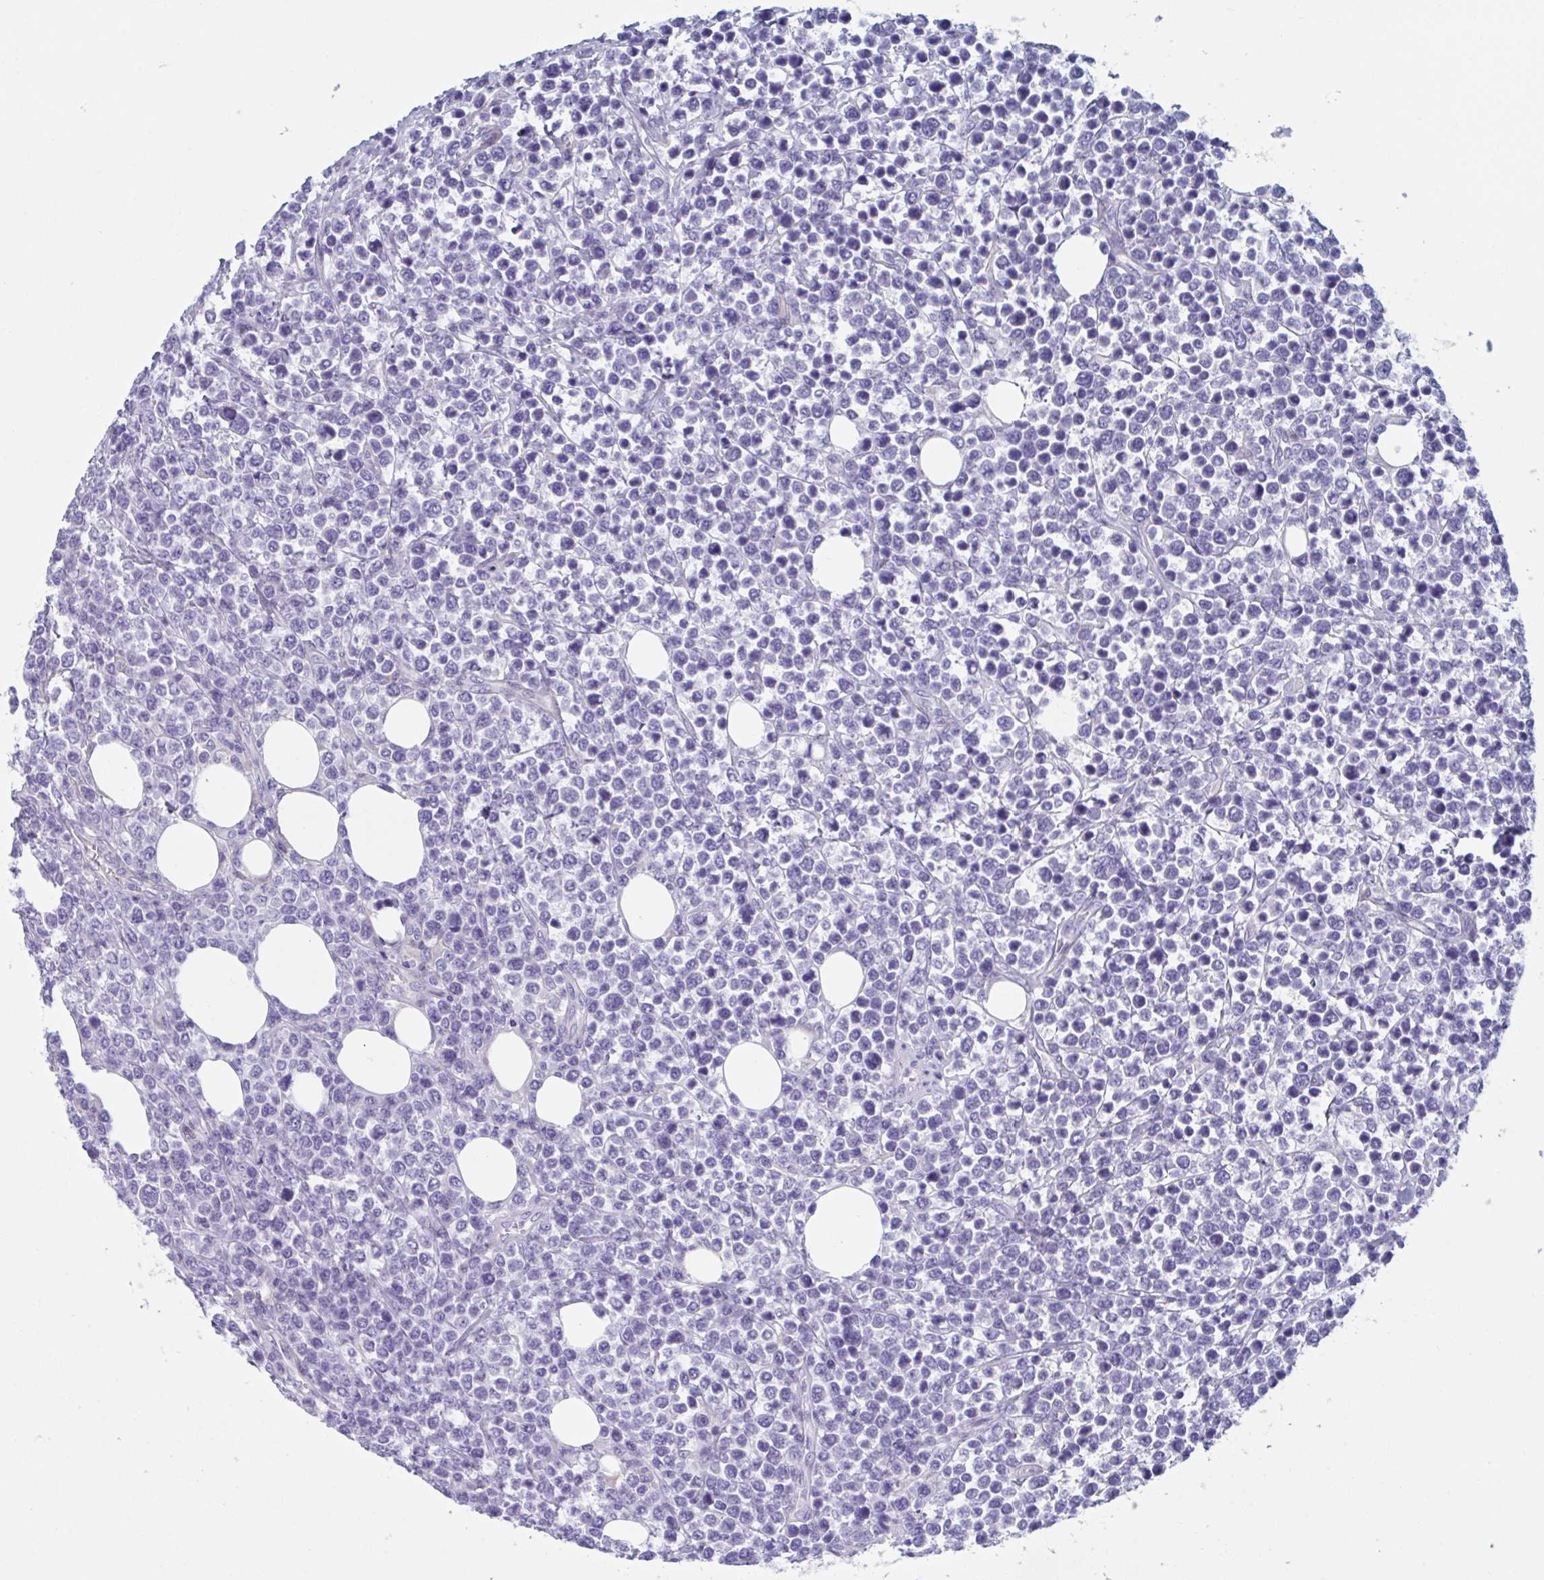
{"staining": {"intensity": "negative", "quantity": "none", "location": "none"}, "tissue": "lymphoma", "cell_type": "Tumor cells", "image_type": "cancer", "snomed": [{"axis": "morphology", "description": "Malignant lymphoma, non-Hodgkin's type, High grade"}, {"axis": "topography", "description": "Soft tissue"}], "caption": "Malignant lymphoma, non-Hodgkin's type (high-grade) was stained to show a protein in brown. There is no significant staining in tumor cells.", "gene": "LPIN3", "patient": {"sex": "female", "age": 56}}